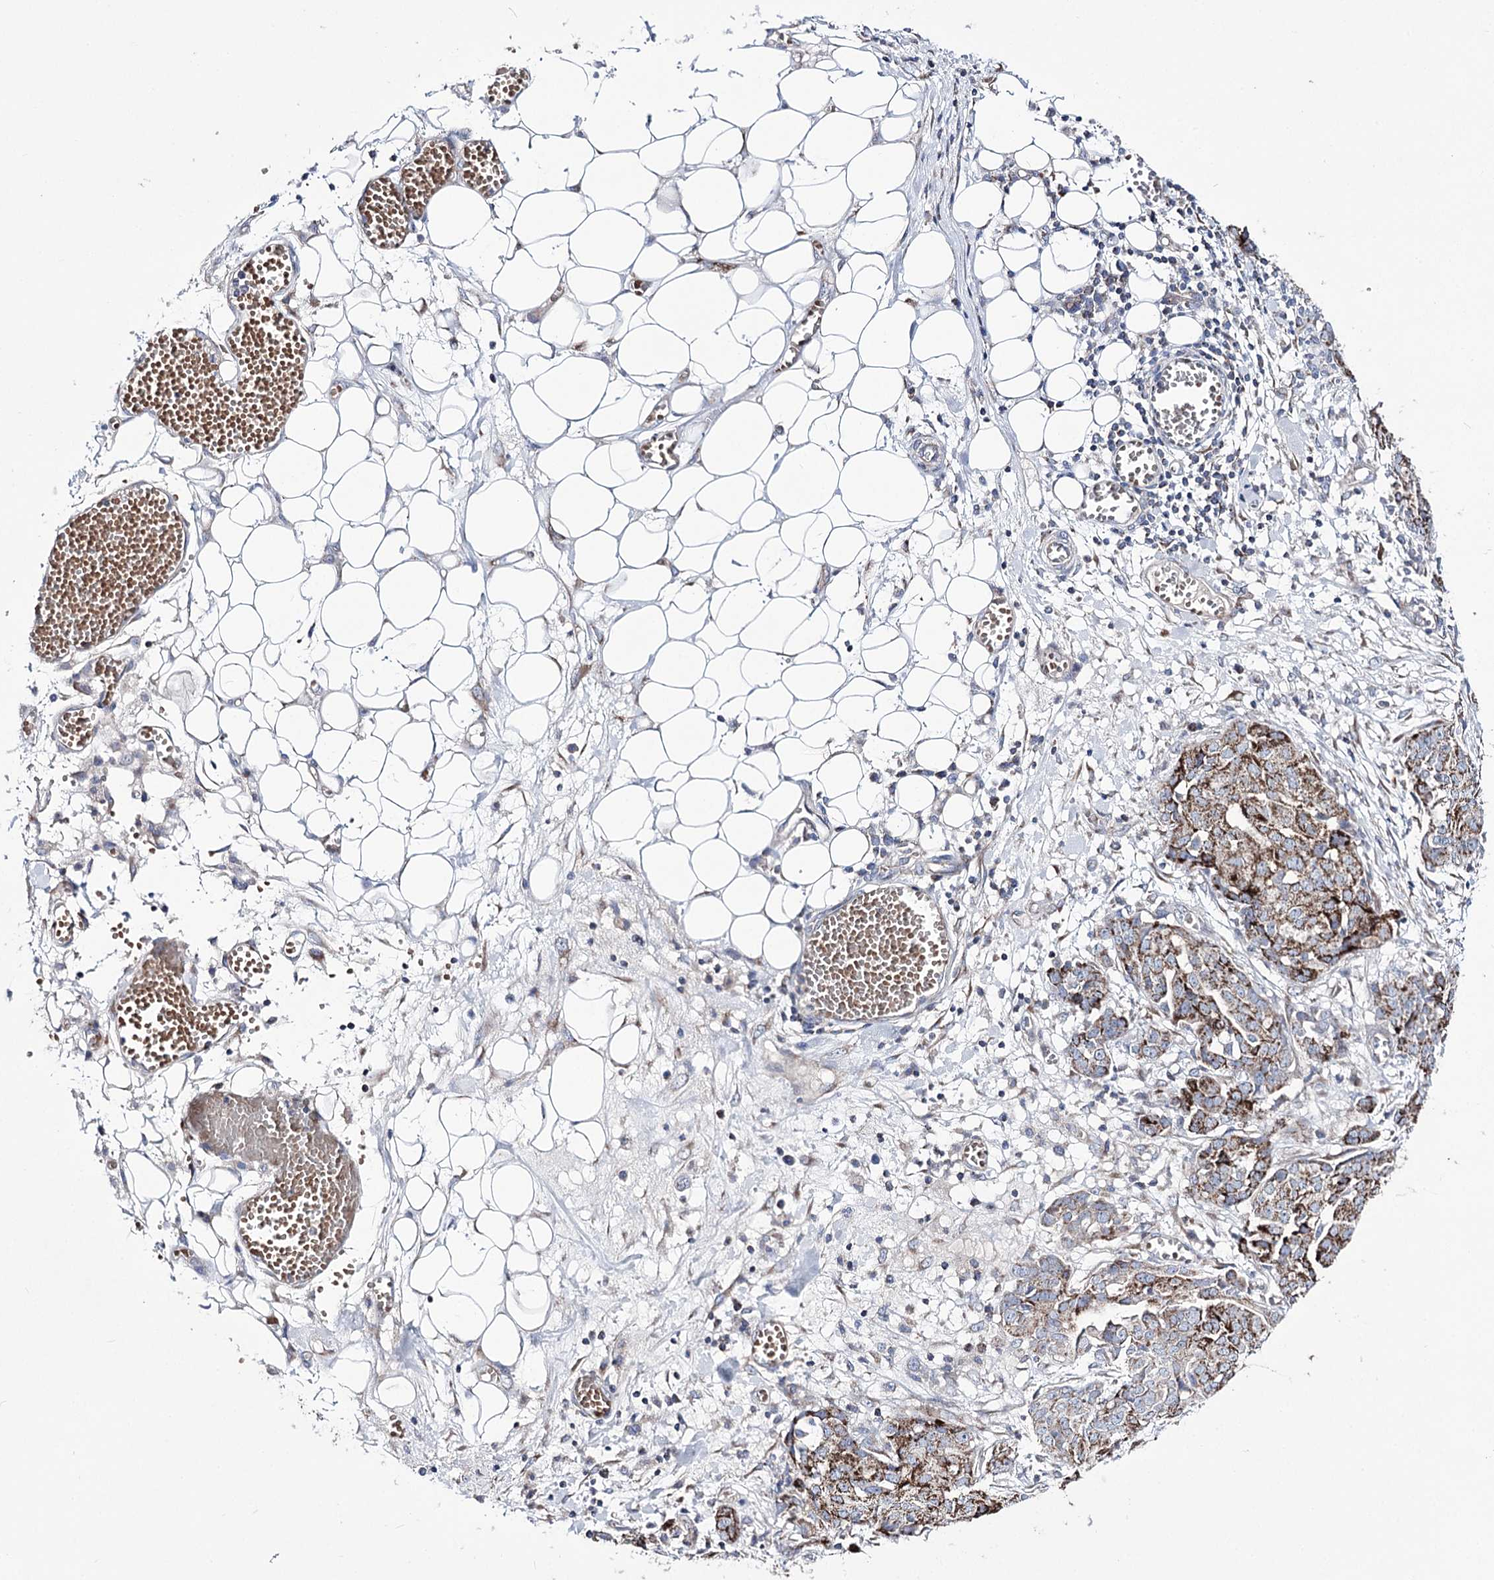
{"staining": {"intensity": "strong", "quantity": ">75%", "location": "cytoplasmic/membranous"}, "tissue": "ovarian cancer", "cell_type": "Tumor cells", "image_type": "cancer", "snomed": [{"axis": "morphology", "description": "Cystadenocarcinoma, serous, NOS"}, {"axis": "topography", "description": "Soft tissue"}, {"axis": "topography", "description": "Ovary"}], "caption": "Protein expression analysis of serous cystadenocarcinoma (ovarian) exhibits strong cytoplasmic/membranous expression in about >75% of tumor cells.", "gene": "OSBPL5", "patient": {"sex": "female", "age": 57}}